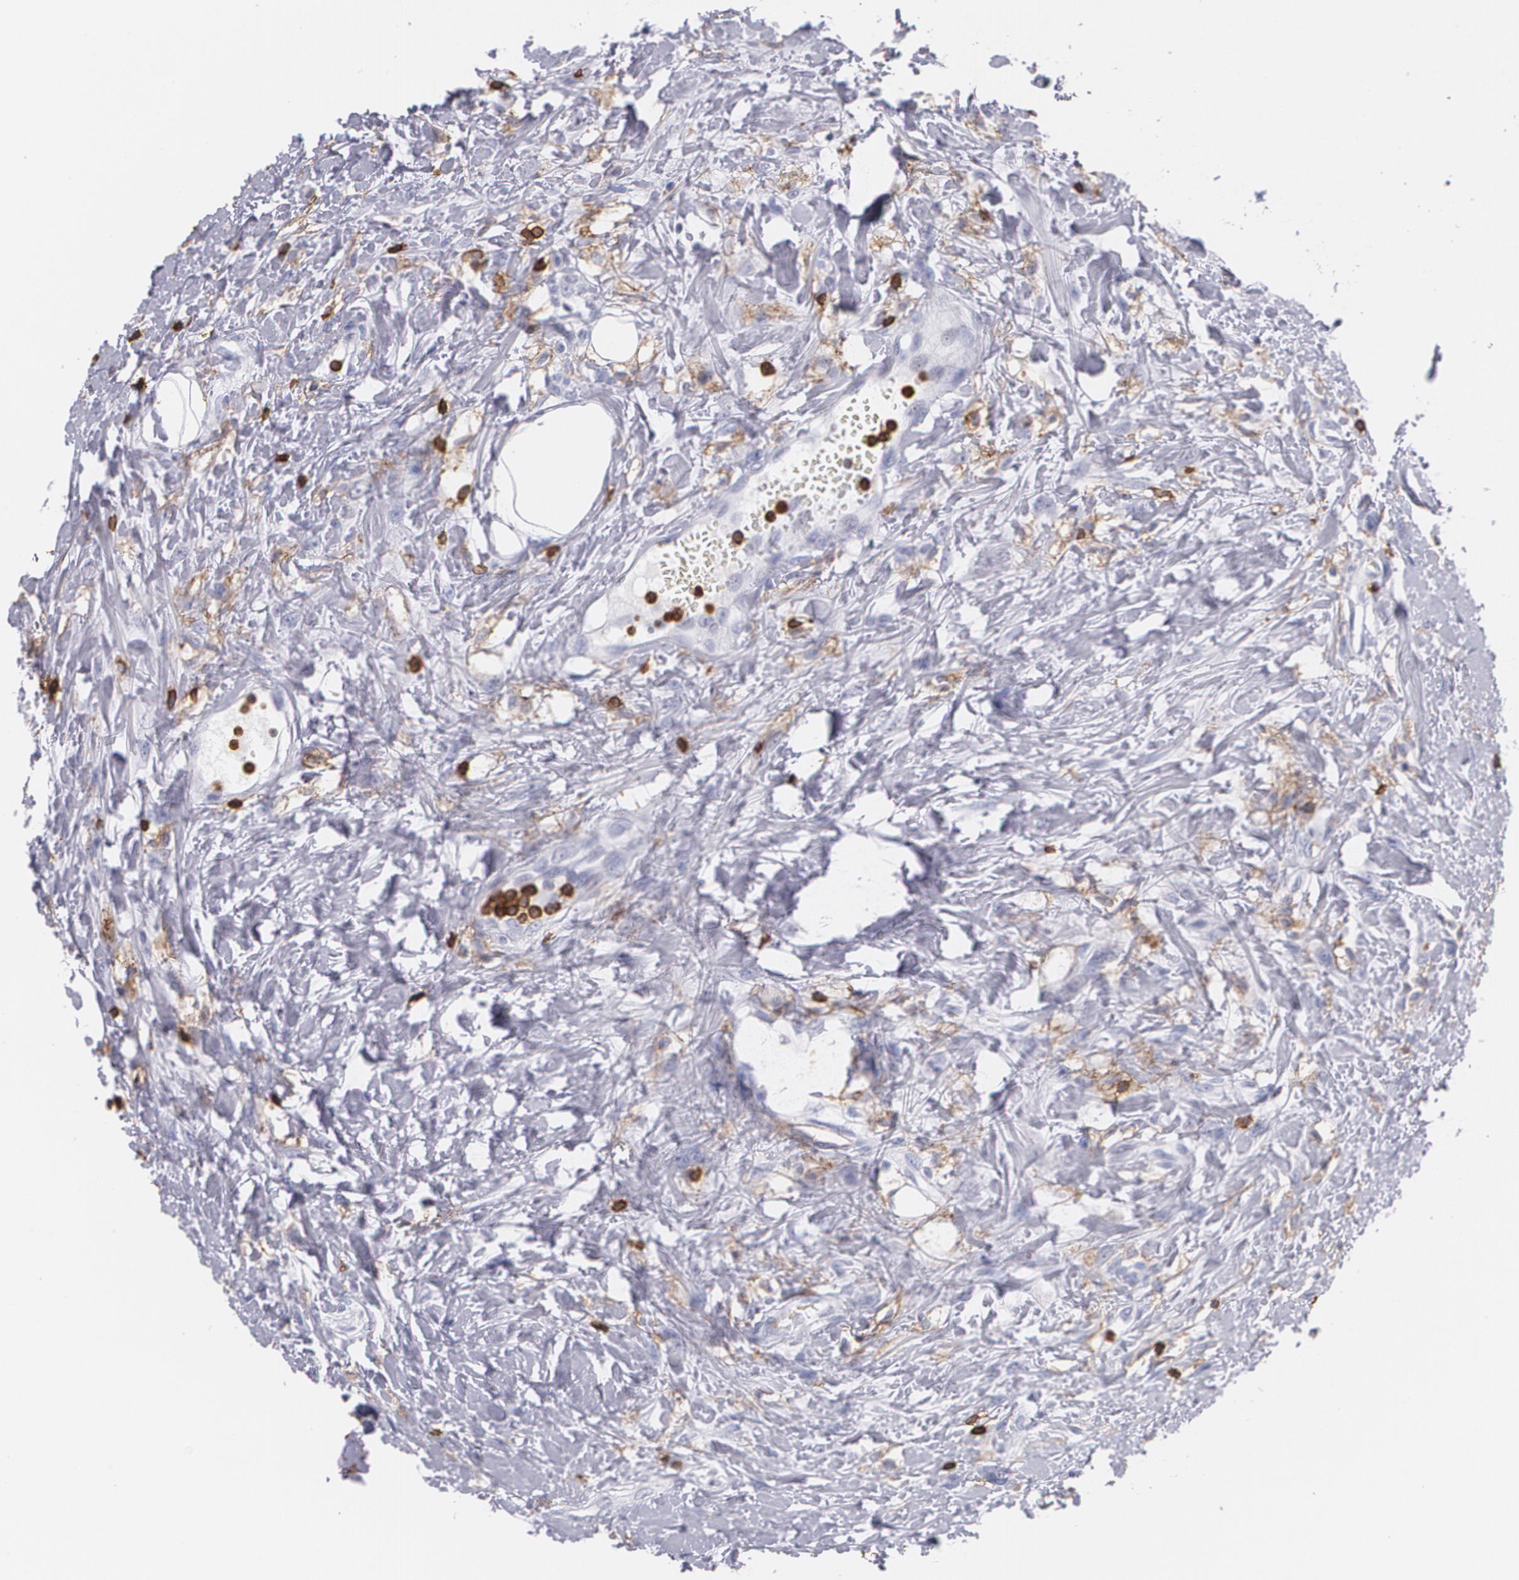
{"staining": {"intensity": "negative", "quantity": "none", "location": "none"}, "tissue": "urothelial cancer", "cell_type": "Tumor cells", "image_type": "cancer", "snomed": [{"axis": "morphology", "description": "Urothelial carcinoma, High grade"}, {"axis": "topography", "description": "Urinary bladder"}], "caption": "A high-resolution image shows immunohistochemistry staining of high-grade urothelial carcinoma, which displays no significant expression in tumor cells.", "gene": "PTPRC", "patient": {"sex": "male", "age": 56}}